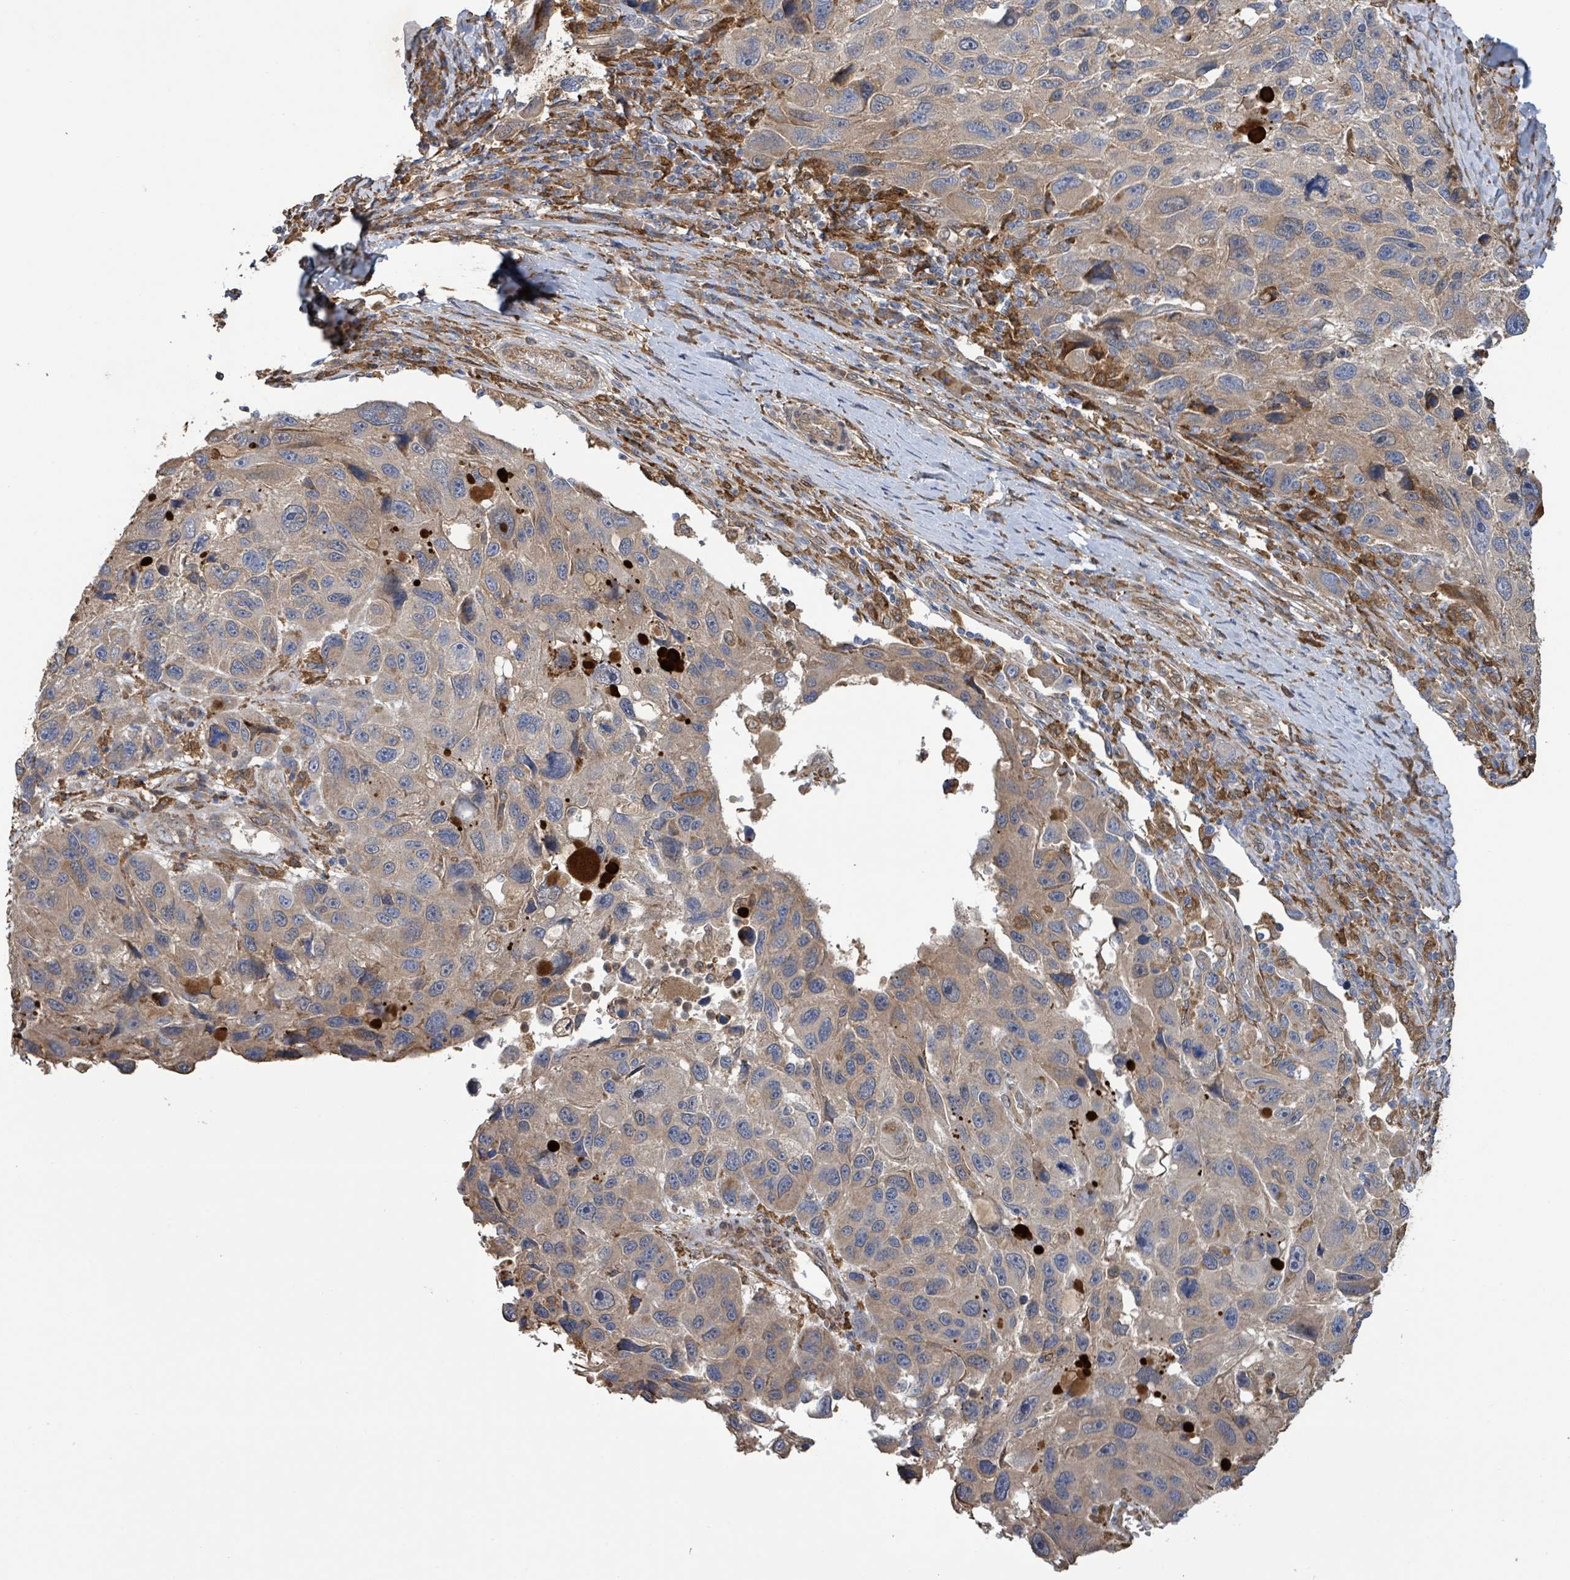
{"staining": {"intensity": "weak", "quantity": "25%-75%", "location": "cytoplasmic/membranous"}, "tissue": "melanoma", "cell_type": "Tumor cells", "image_type": "cancer", "snomed": [{"axis": "morphology", "description": "Malignant melanoma, NOS"}, {"axis": "topography", "description": "Skin"}], "caption": "Immunohistochemistry (IHC) image of human malignant melanoma stained for a protein (brown), which demonstrates low levels of weak cytoplasmic/membranous positivity in about 25%-75% of tumor cells.", "gene": "ARPIN", "patient": {"sex": "male", "age": 53}}